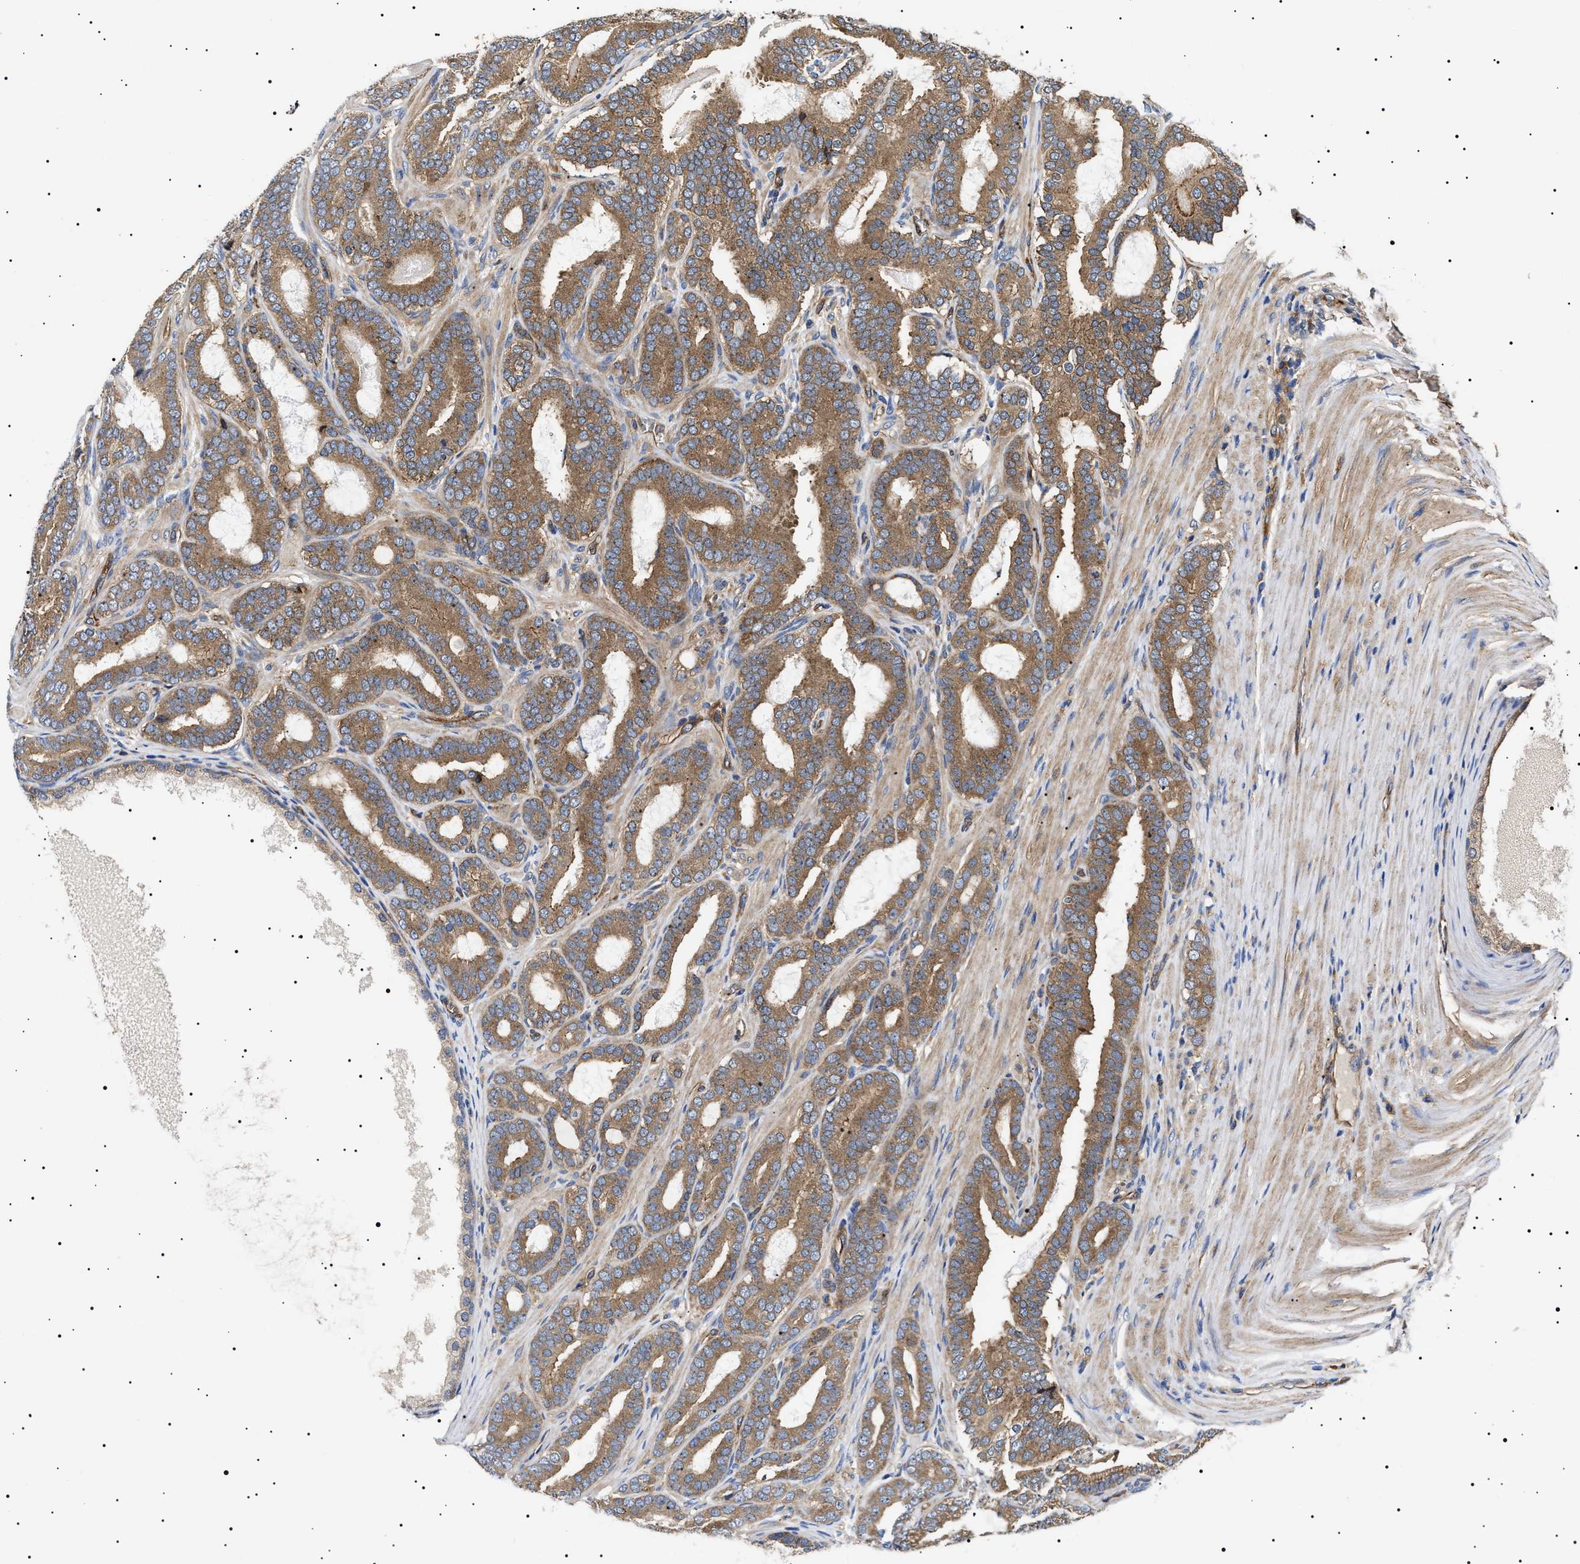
{"staining": {"intensity": "strong", "quantity": ">75%", "location": "cytoplasmic/membranous"}, "tissue": "prostate cancer", "cell_type": "Tumor cells", "image_type": "cancer", "snomed": [{"axis": "morphology", "description": "Adenocarcinoma, High grade"}, {"axis": "topography", "description": "Prostate"}], "caption": "Human prostate cancer stained with a protein marker displays strong staining in tumor cells.", "gene": "TPP2", "patient": {"sex": "male", "age": 60}}